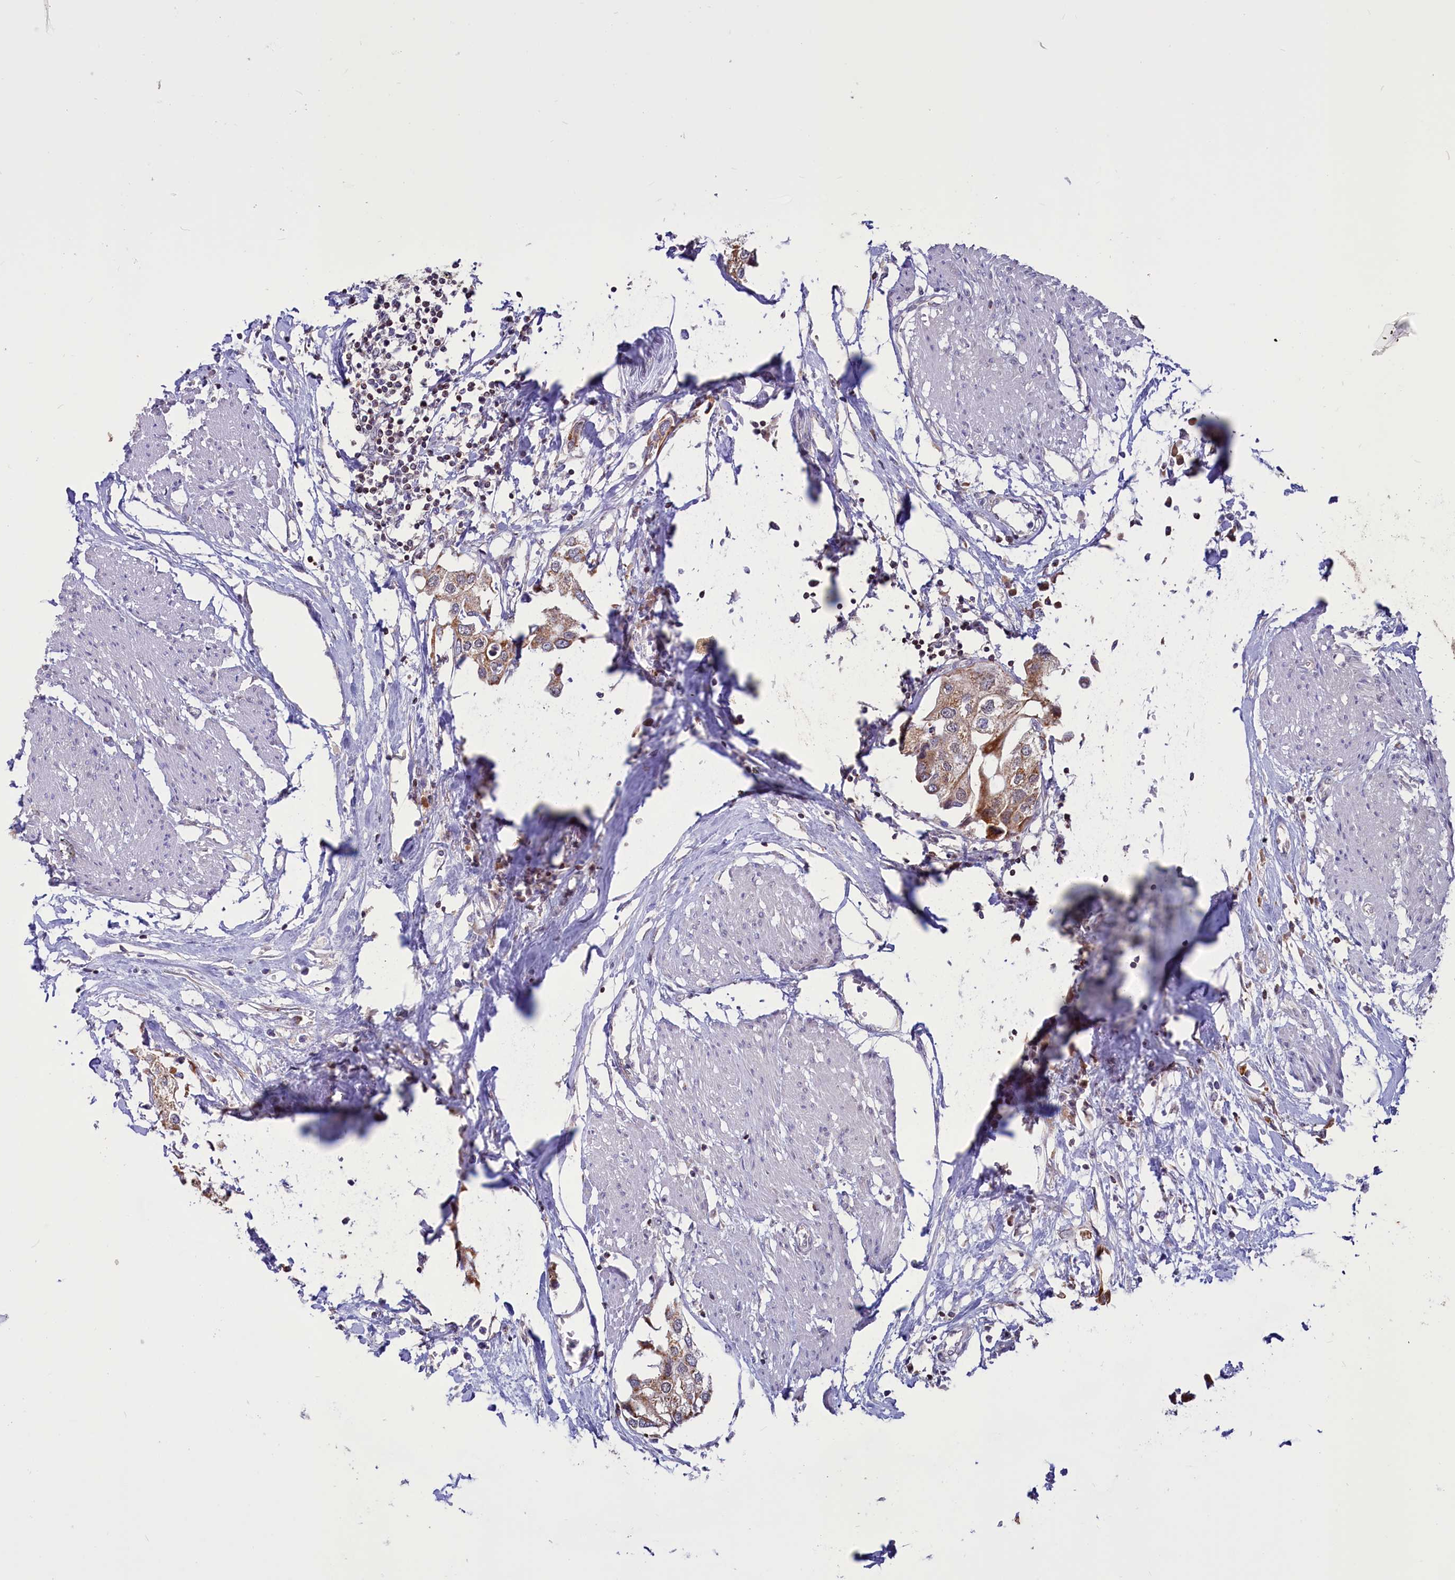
{"staining": {"intensity": "moderate", "quantity": ">75%", "location": "cytoplasmic/membranous"}, "tissue": "urothelial cancer", "cell_type": "Tumor cells", "image_type": "cancer", "snomed": [{"axis": "morphology", "description": "Urothelial carcinoma, High grade"}, {"axis": "topography", "description": "Urinary bladder"}], "caption": "The photomicrograph reveals immunohistochemical staining of high-grade urothelial carcinoma. There is moderate cytoplasmic/membranous expression is identified in about >75% of tumor cells.", "gene": "PHC3", "patient": {"sex": "male", "age": 64}}